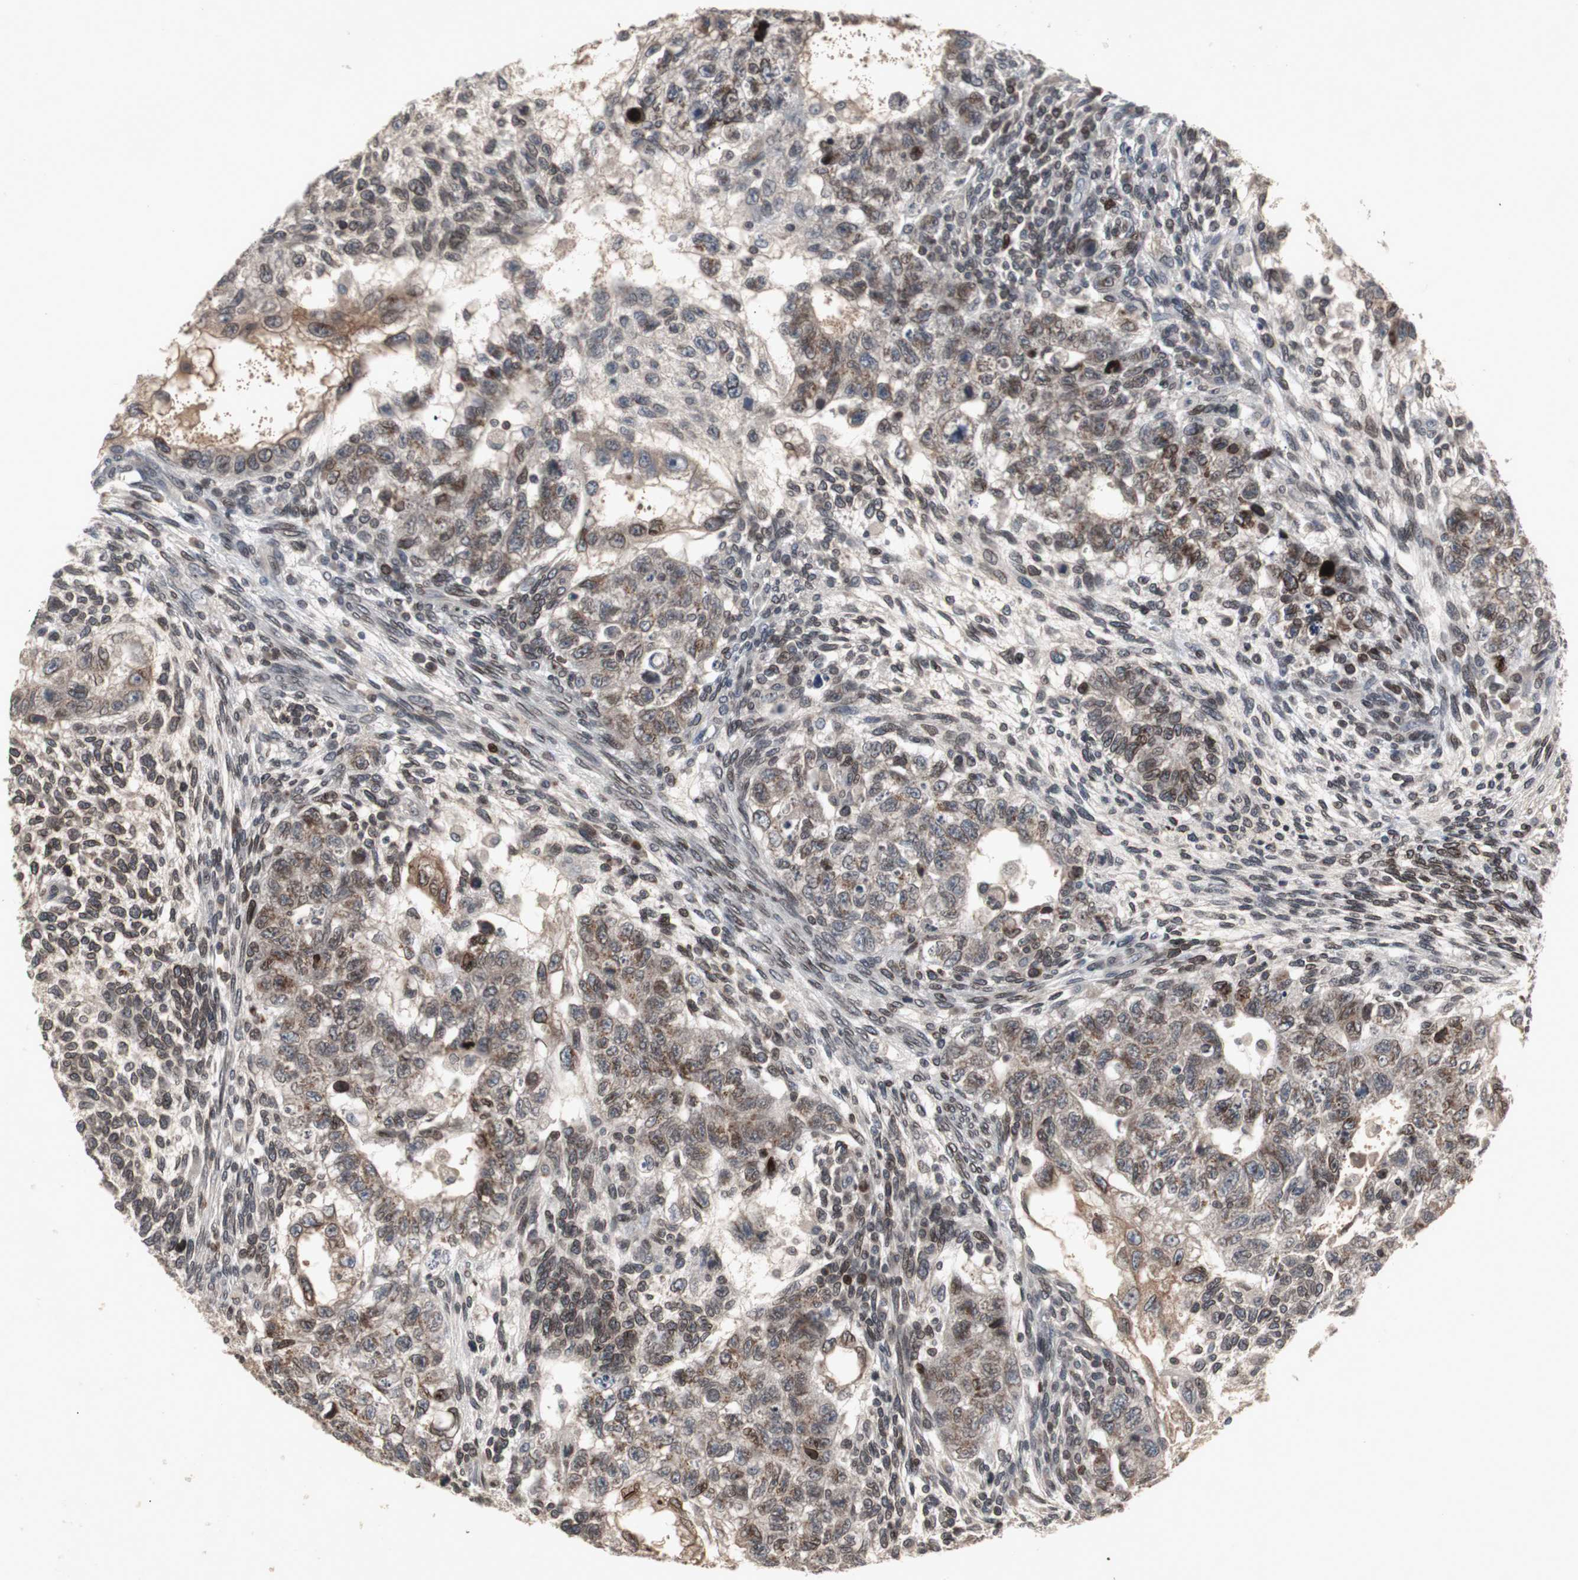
{"staining": {"intensity": "moderate", "quantity": ">75%", "location": "cytoplasmic/membranous,nuclear"}, "tissue": "testis cancer", "cell_type": "Tumor cells", "image_type": "cancer", "snomed": [{"axis": "morphology", "description": "Normal tissue, NOS"}, {"axis": "morphology", "description": "Carcinoma, Embryonal, NOS"}, {"axis": "topography", "description": "Testis"}], "caption": "High-power microscopy captured an IHC micrograph of testis cancer, revealing moderate cytoplasmic/membranous and nuclear expression in about >75% of tumor cells. The staining was performed using DAB, with brown indicating positive protein expression. Nuclei are stained blue with hematoxylin.", "gene": "ZNF396", "patient": {"sex": "male", "age": 36}}